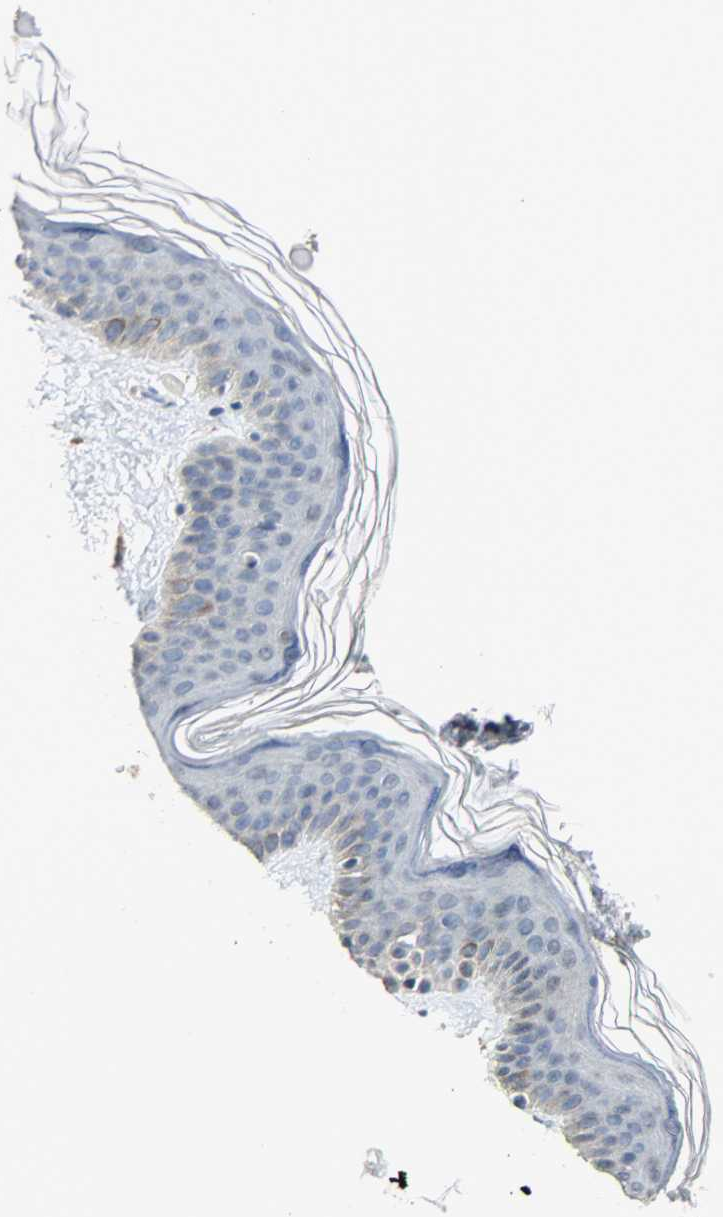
{"staining": {"intensity": "negative", "quantity": "none", "location": "none"}, "tissue": "skin", "cell_type": "Fibroblasts", "image_type": "normal", "snomed": [{"axis": "morphology", "description": "Normal tissue, NOS"}, {"axis": "topography", "description": "Skin"}], "caption": "Micrograph shows no significant protein positivity in fibroblasts of unremarkable skin. (DAB IHC, high magnification).", "gene": "DNAJB6", "patient": {"sex": "female", "age": 56}}